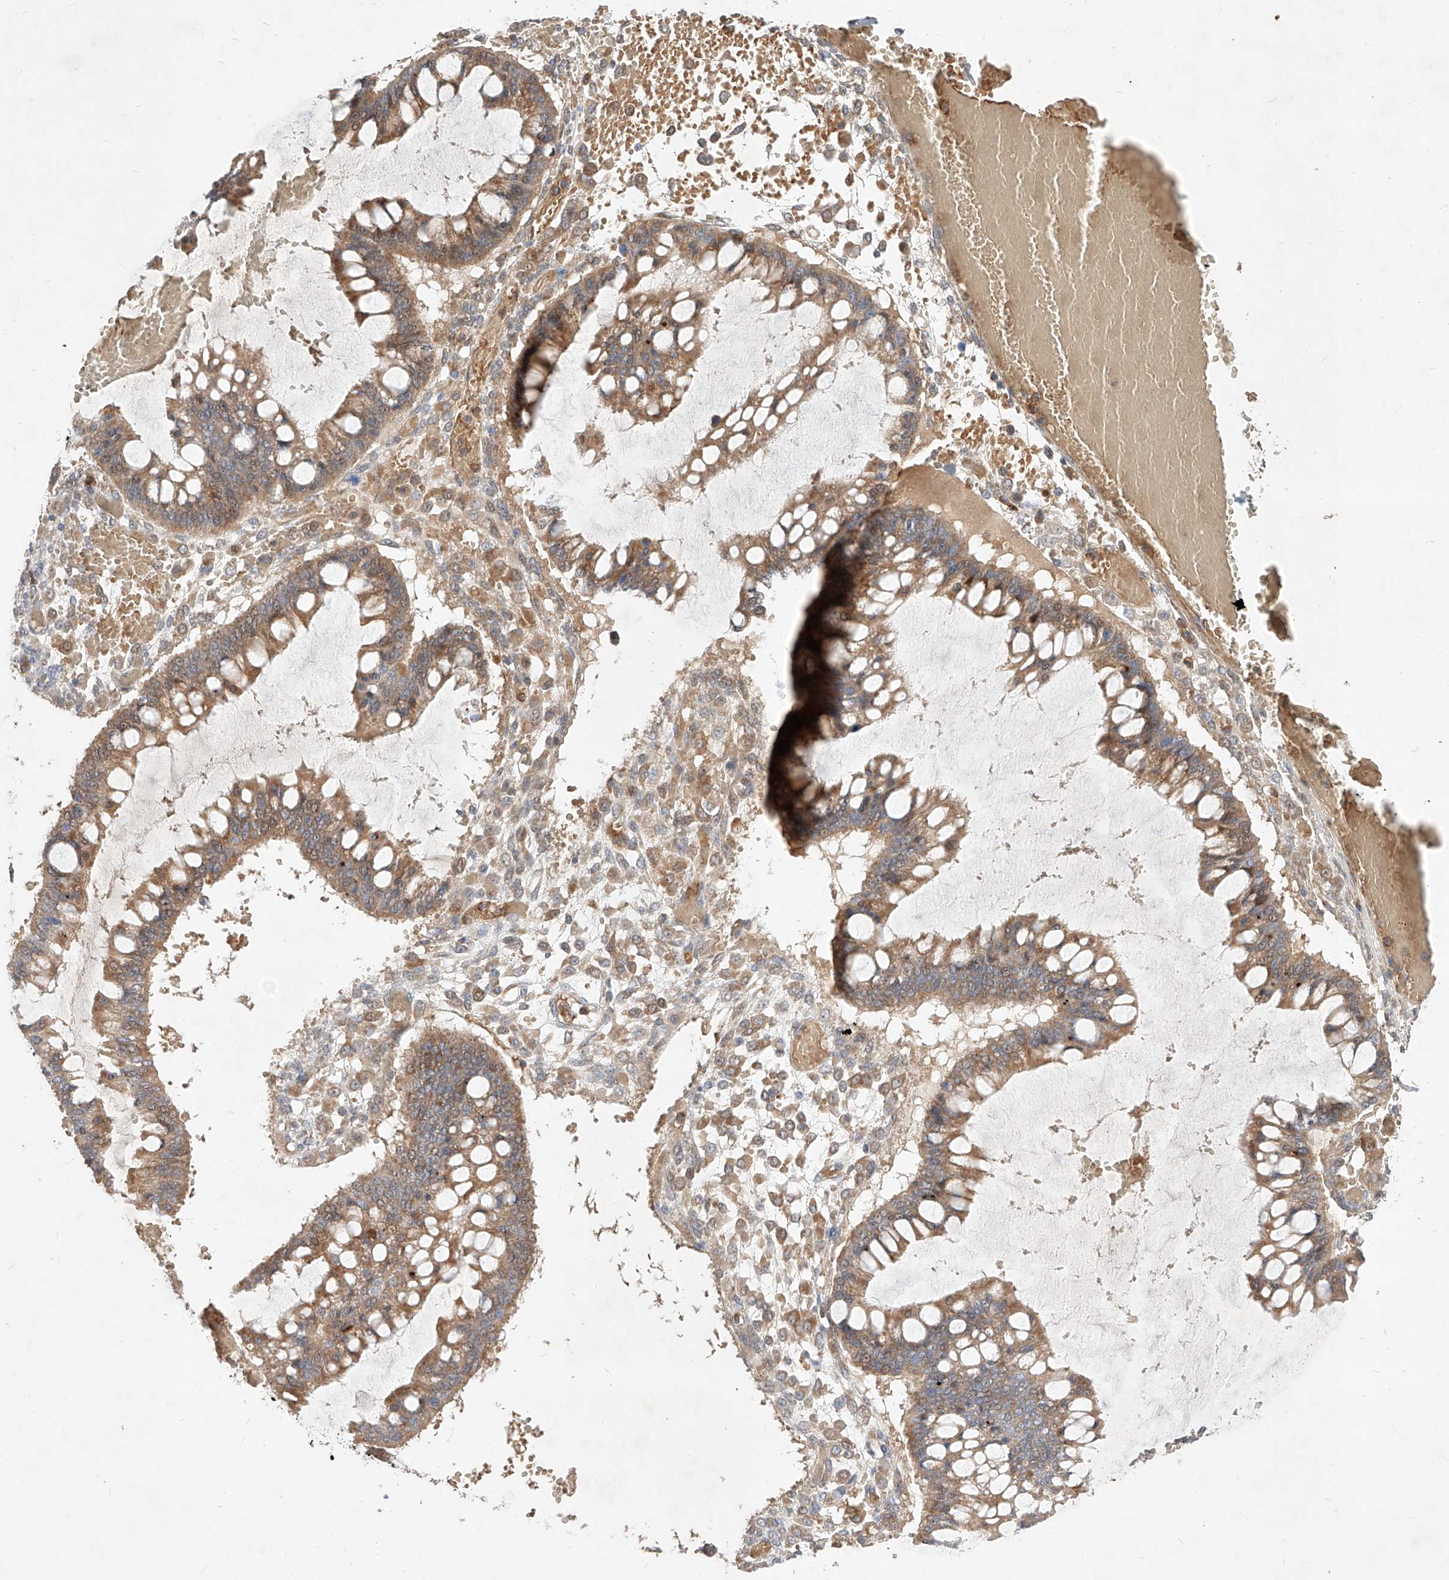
{"staining": {"intensity": "moderate", "quantity": ">75%", "location": "cytoplasmic/membranous"}, "tissue": "ovarian cancer", "cell_type": "Tumor cells", "image_type": "cancer", "snomed": [{"axis": "morphology", "description": "Cystadenocarcinoma, mucinous, NOS"}, {"axis": "topography", "description": "Ovary"}], "caption": "A high-resolution image shows immunohistochemistry staining of ovarian mucinous cystadenocarcinoma, which reveals moderate cytoplasmic/membranous expression in about >75% of tumor cells.", "gene": "TSNAX", "patient": {"sex": "female", "age": 73}}